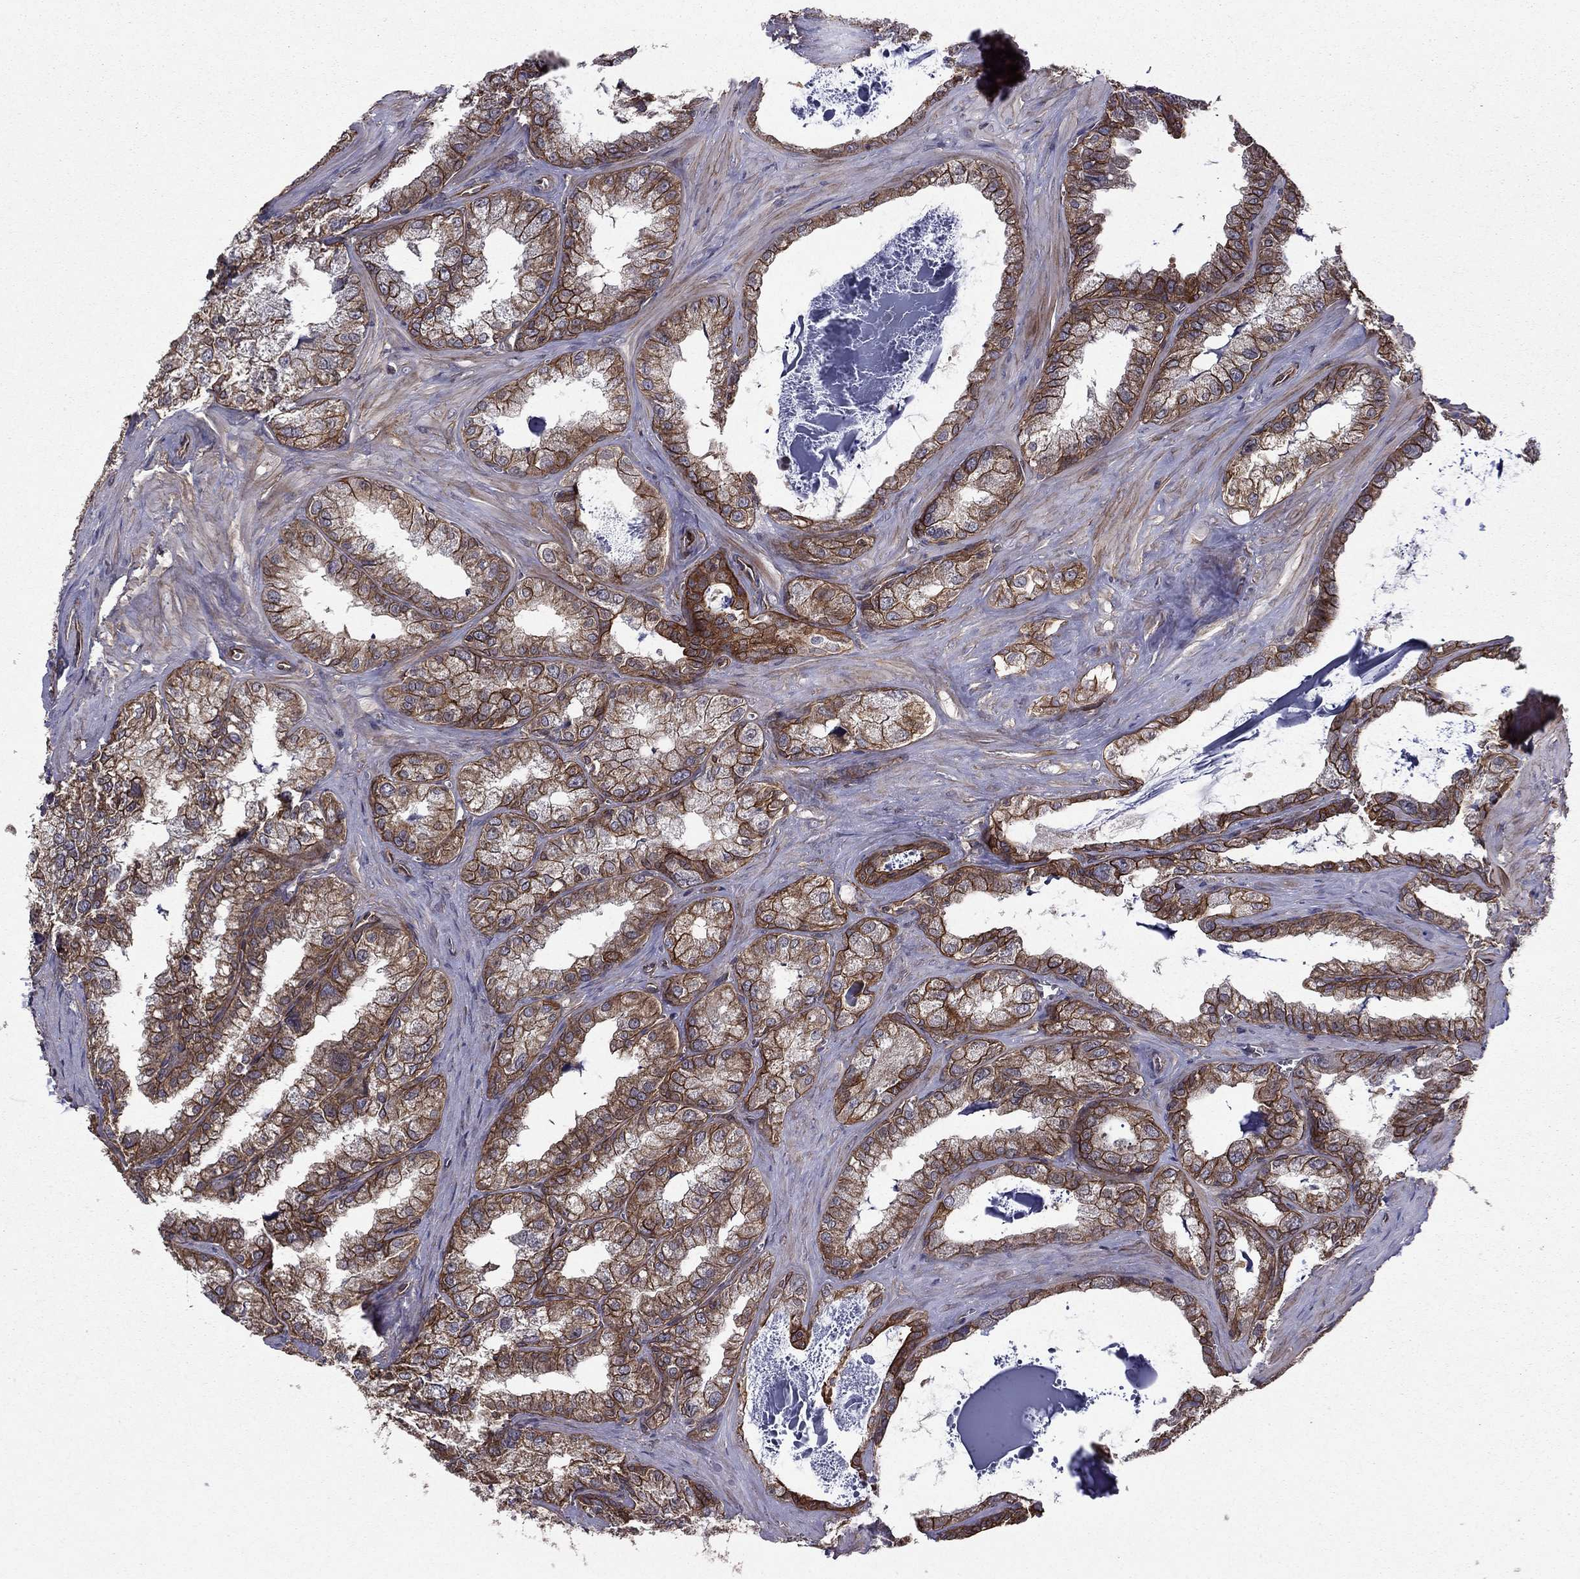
{"staining": {"intensity": "strong", "quantity": ">75%", "location": "cytoplasmic/membranous"}, "tissue": "seminal vesicle", "cell_type": "Glandular cells", "image_type": "normal", "snomed": [{"axis": "morphology", "description": "Normal tissue, NOS"}, {"axis": "topography", "description": "Seminal veicle"}], "caption": "Protein staining of unremarkable seminal vesicle displays strong cytoplasmic/membranous expression in about >75% of glandular cells.", "gene": "SHMT1", "patient": {"sex": "male", "age": 57}}